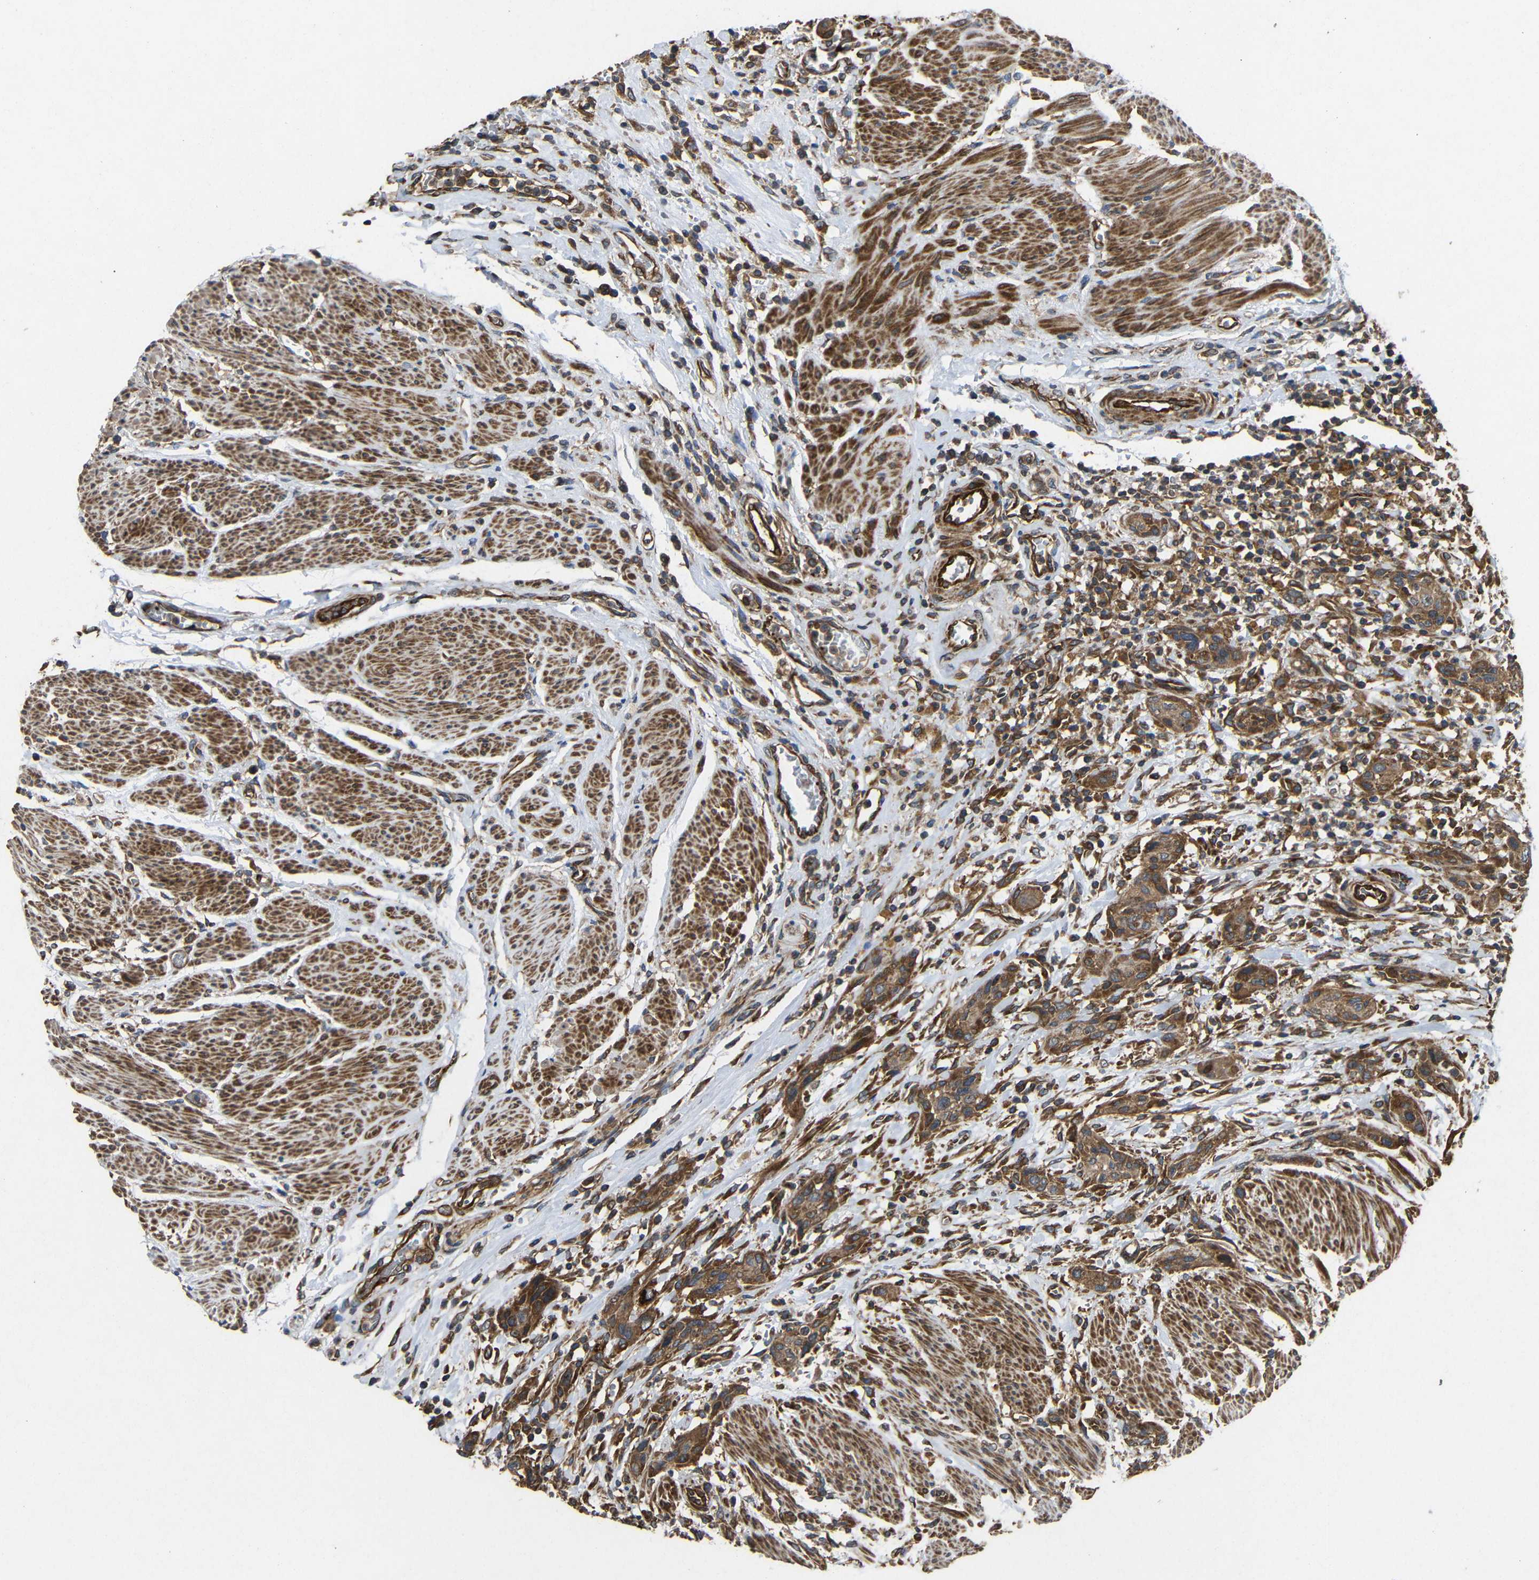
{"staining": {"intensity": "strong", "quantity": ">75%", "location": "cytoplasmic/membranous"}, "tissue": "urothelial cancer", "cell_type": "Tumor cells", "image_type": "cancer", "snomed": [{"axis": "morphology", "description": "Urothelial carcinoma, High grade"}, {"axis": "topography", "description": "Urinary bladder"}], "caption": "Urothelial cancer tissue displays strong cytoplasmic/membranous positivity in about >75% of tumor cells", "gene": "EIF2S1", "patient": {"sex": "male", "age": 35}}